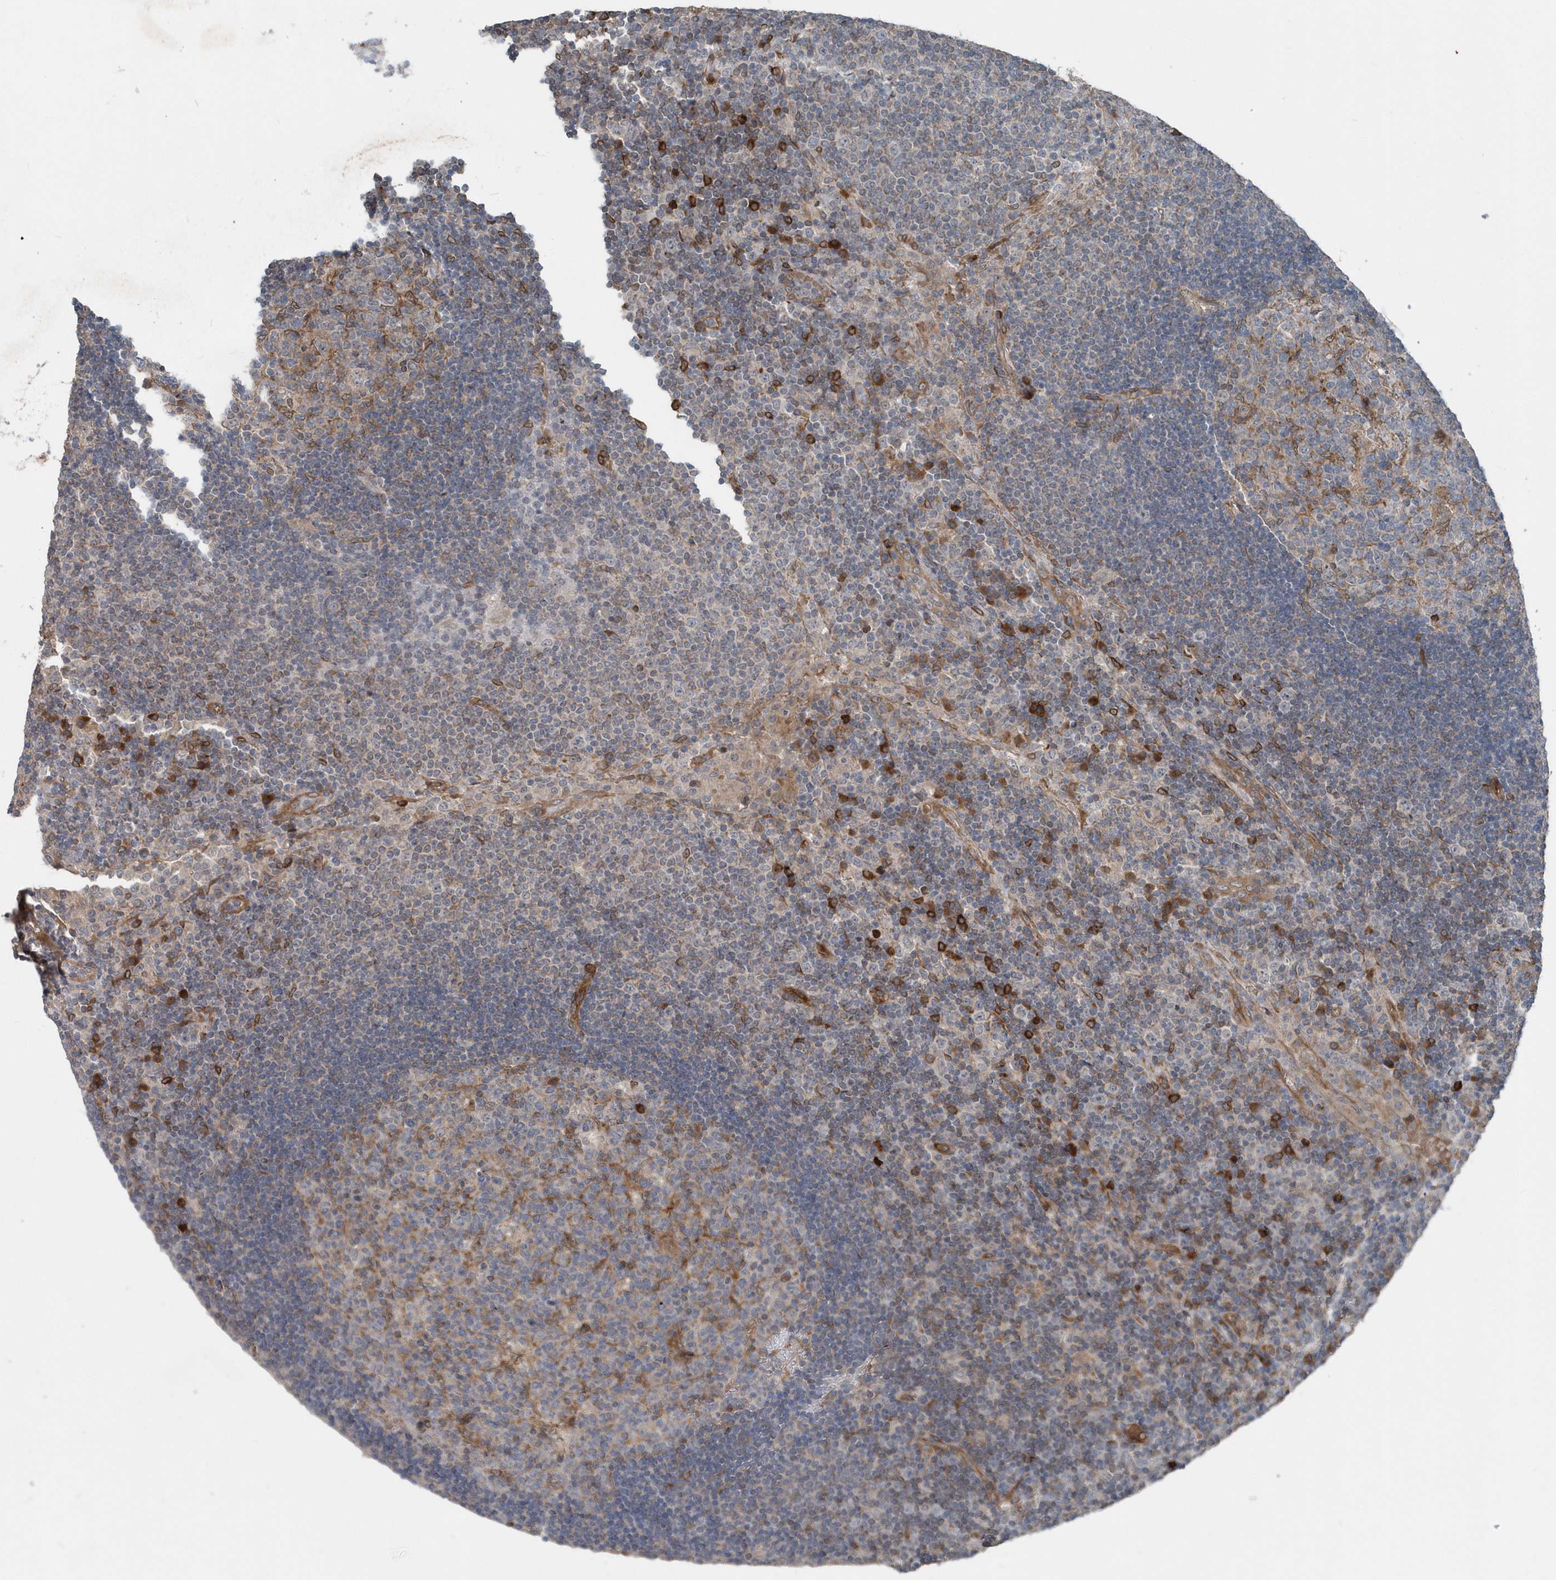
{"staining": {"intensity": "moderate", "quantity": "<25%", "location": "cytoplasmic/membranous"}, "tissue": "lymph node", "cell_type": "Germinal center cells", "image_type": "normal", "snomed": [{"axis": "morphology", "description": "Normal tissue, NOS"}, {"axis": "topography", "description": "Lymph node"}], "caption": "The image reveals immunohistochemical staining of benign lymph node. There is moderate cytoplasmic/membranous expression is present in approximately <25% of germinal center cells.", "gene": "MCC", "patient": {"sex": "female", "age": 53}}